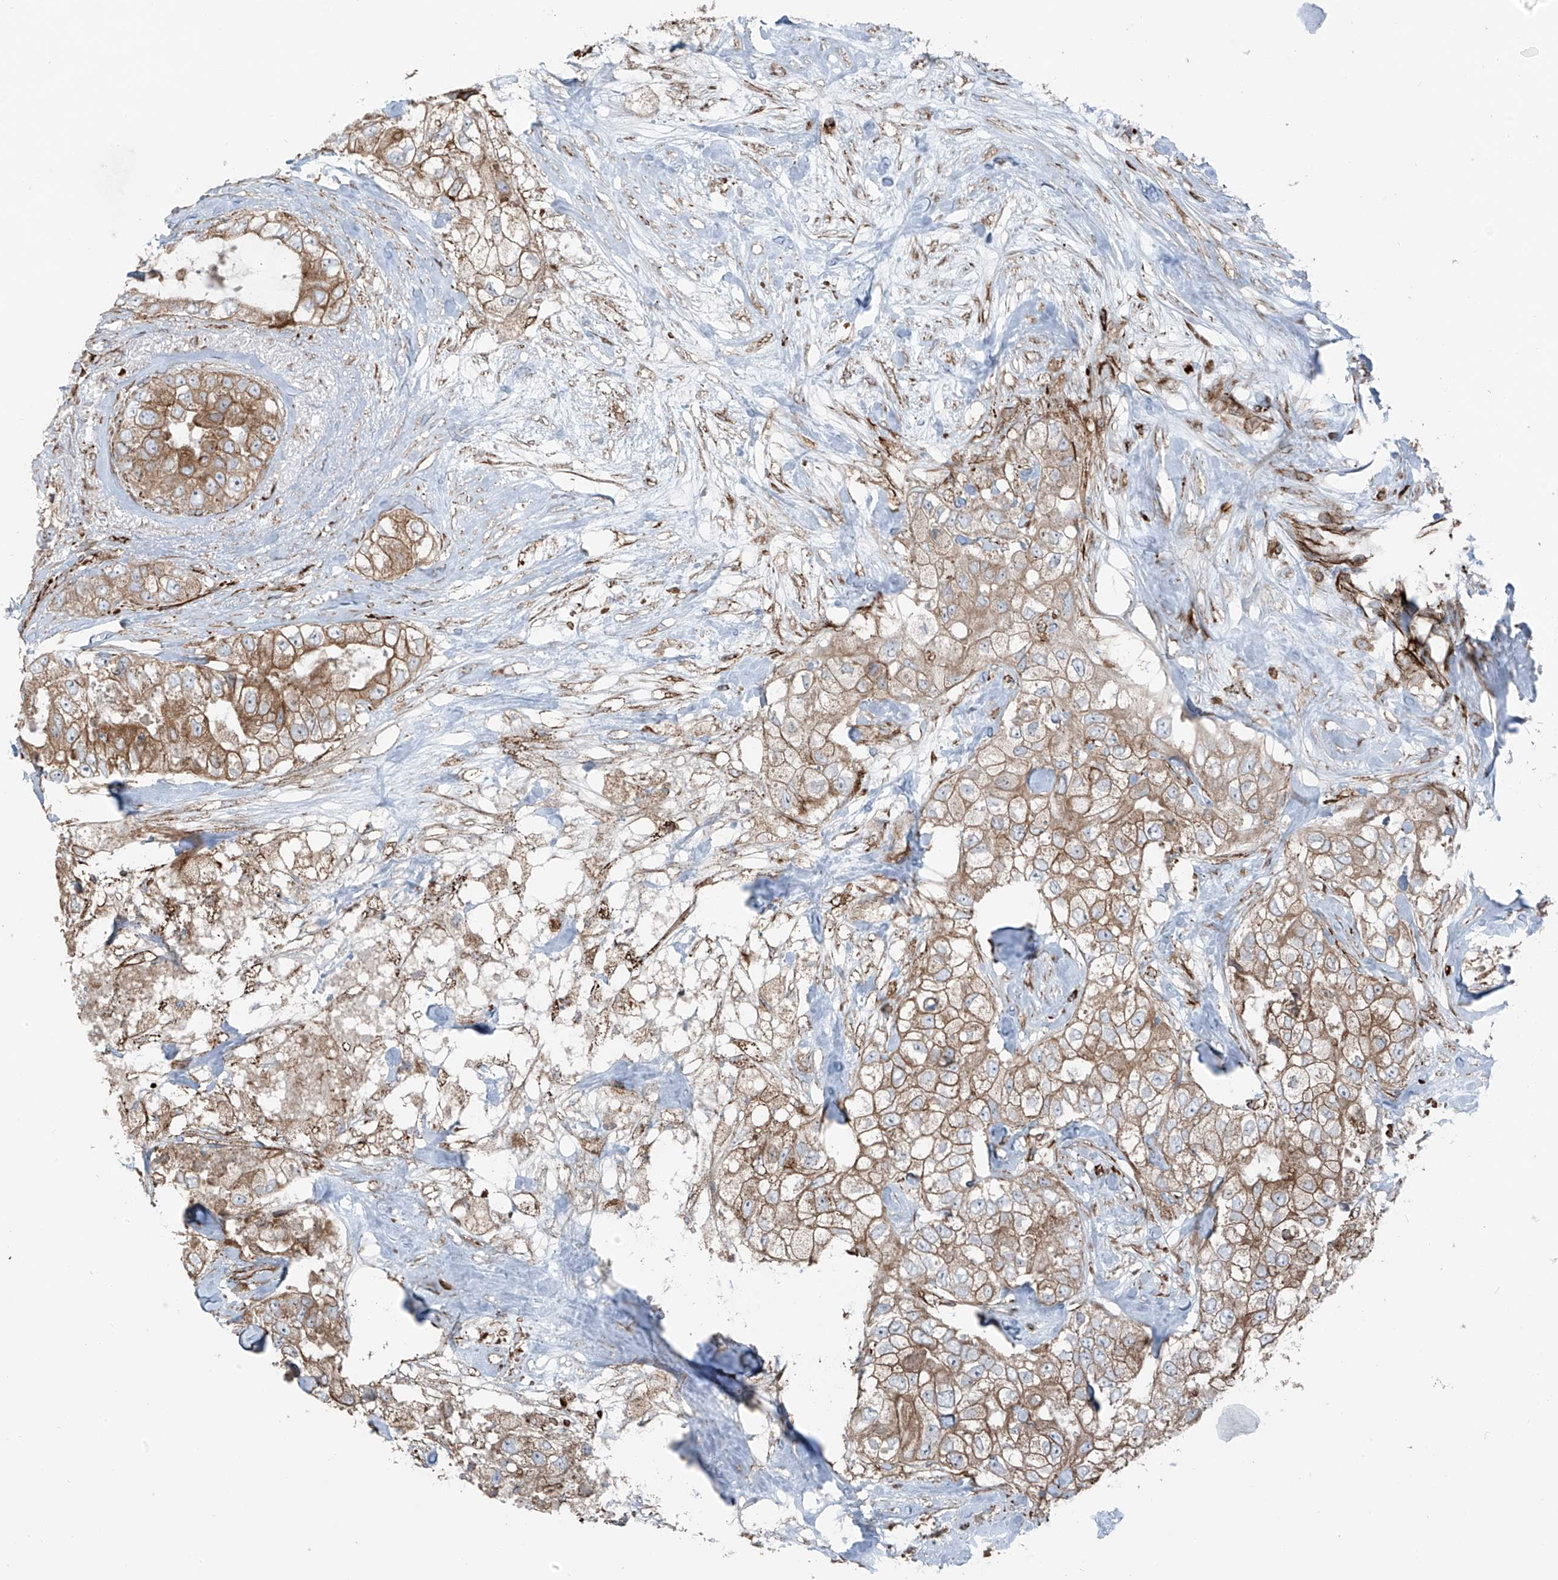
{"staining": {"intensity": "moderate", "quantity": ">75%", "location": "cytoplasmic/membranous"}, "tissue": "breast cancer", "cell_type": "Tumor cells", "image_type": "cancer", "snomed": [{"axis": "morphology", "description": "Duct carcinoma"}, {"axis": "topography", "description": "Breast"}], "caption": "Brown immunohistochemical staining in breast cancer displays moderate cytoplasmic/membranous expression in about >75% of tumor cells.", "gene": "ERLEC1", "patient": {"sex": "female", "age": 62}}